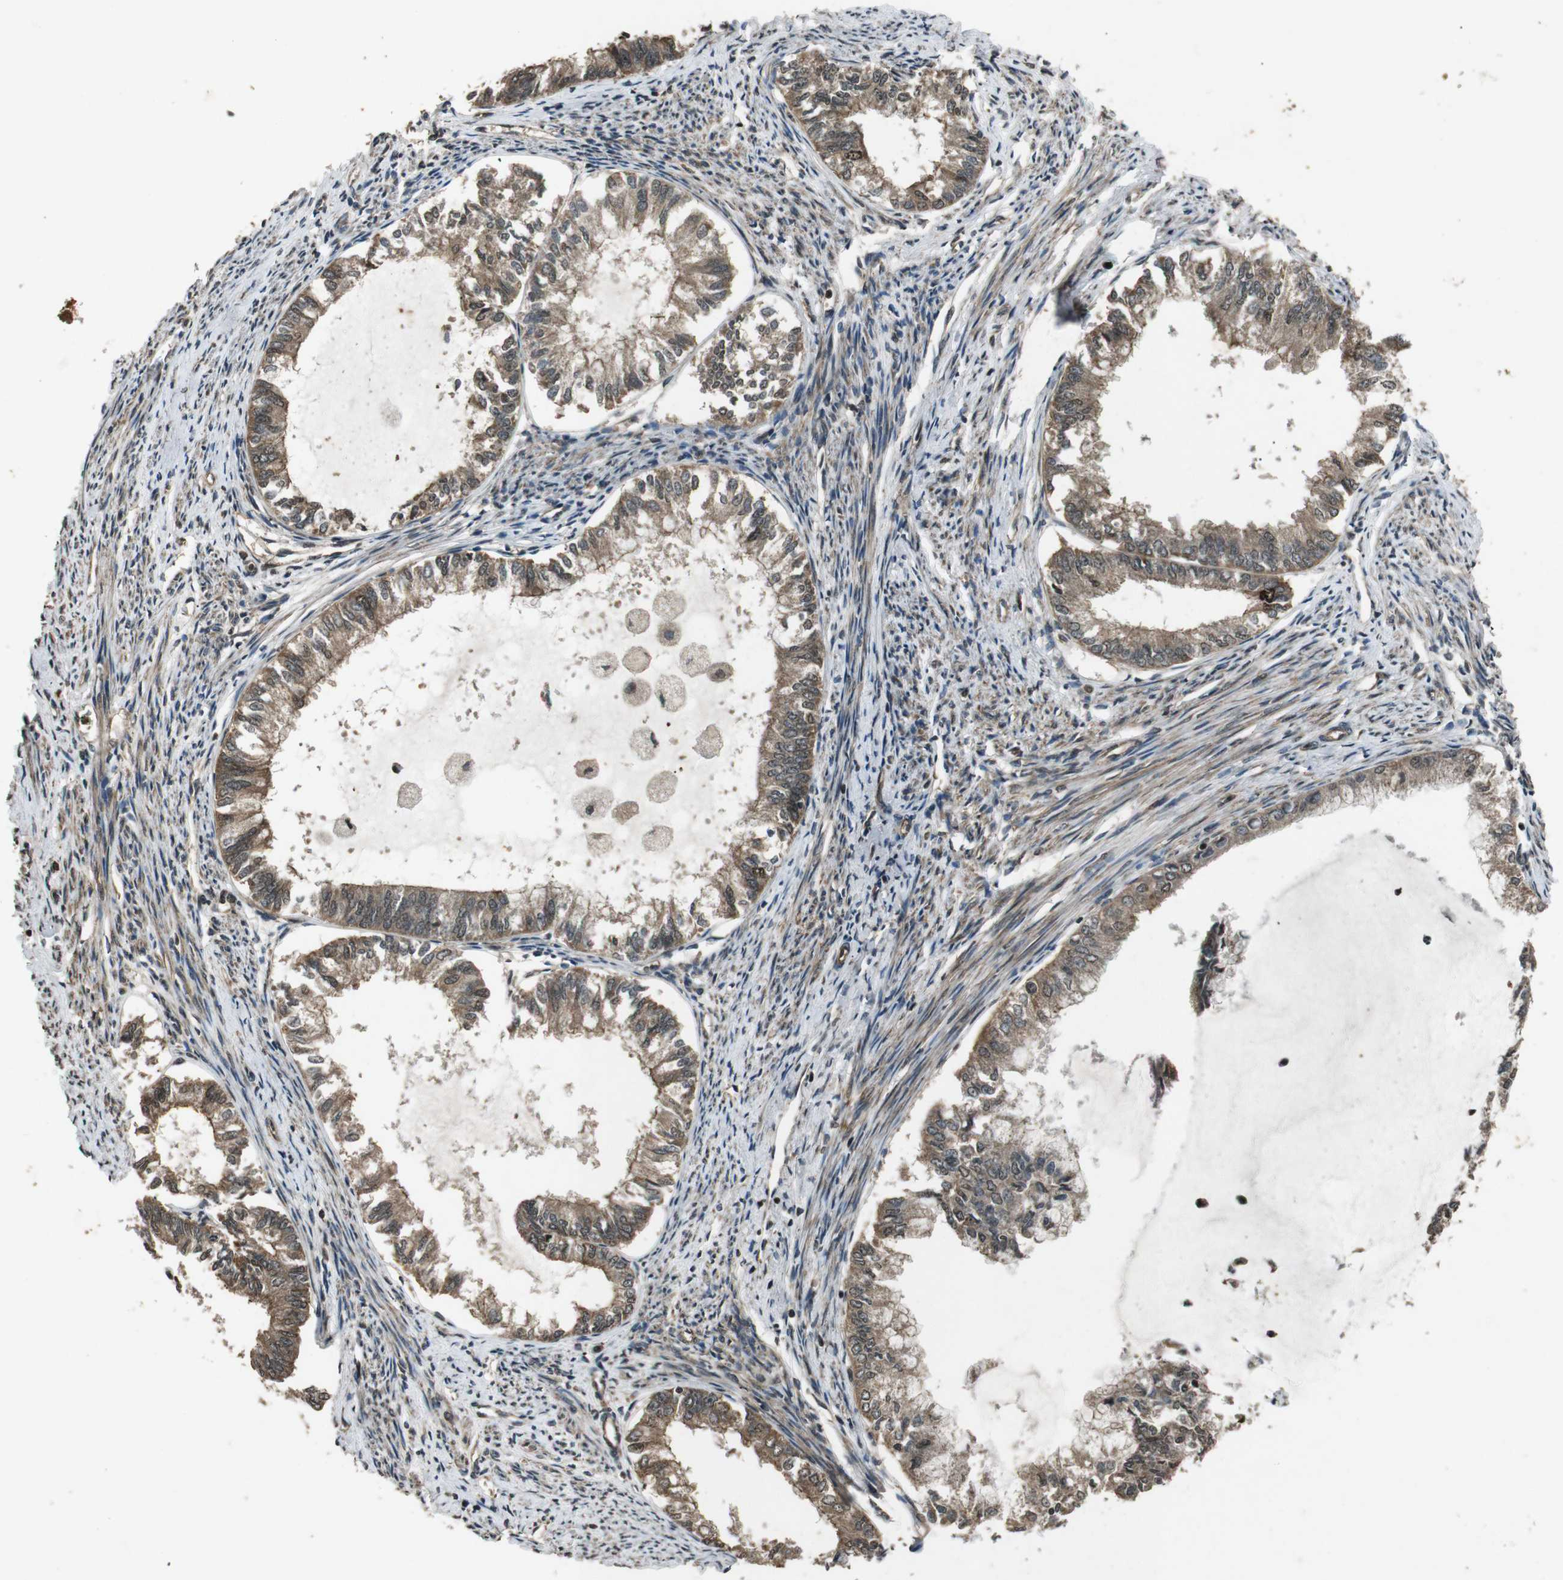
{"staining": {"intensity": "moderate", "quantity": ">75%", "location": "cytoplasmic/membranous"}, "tissue": "endometrial cancer", "cell_type": "Tumor cells", "image_type": "cancer", "snomed": [{"axis": "morphology", "description": "Adenocarcinoma, NOS"}, {"axis": "topography", "description": "Endometrium"}], "caption": "Protein expression analysis of endometrial adenocarcinoma displays moderate cytoplasmic/membranous expression in approximately >75% of tumor cells. Nuclei are stained in blue.", "gene": "PLK2", "patient": {"sex": "female", "age": 86}}